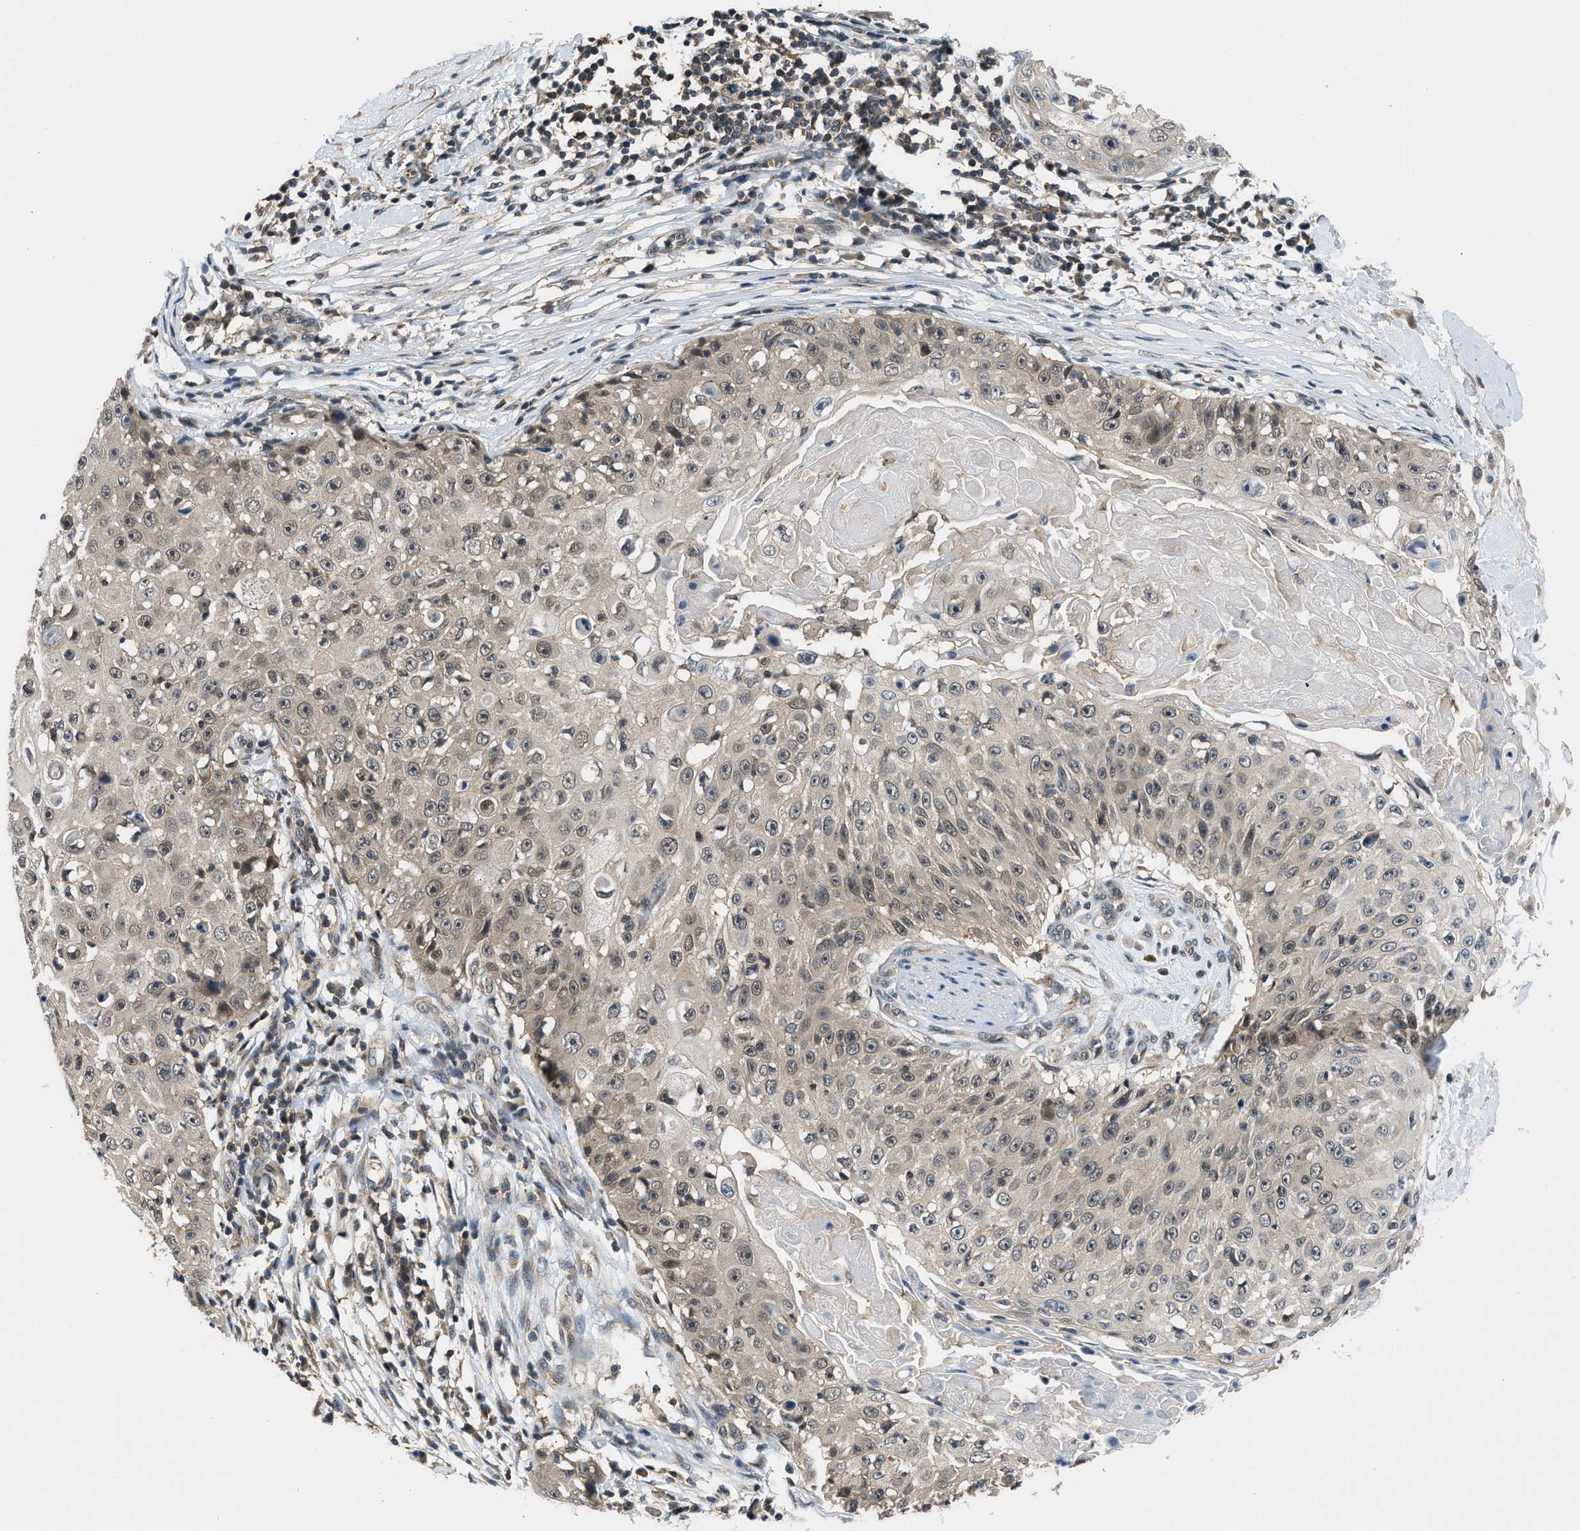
{"staining": {"intensity": "weak", "quantity": ">75%", "location": "cytoplasmic/membranous"}, "tissue": "skin cancer", "cell_type": "Tumor cells", "image_type": "cancer", "snomed": [{"axis": "morphology", "description": "Squamous cell carcinoma, NOS"}, {"axis": "topography", "description": "Skin"}], "caption": "Skin squamous cell carcinoma tissue displays weak cytoplasmic/membranous staining in about >75% of tumor cells", "gene": "MTMR1", "patient": {"sex": "male", "age": 86}}